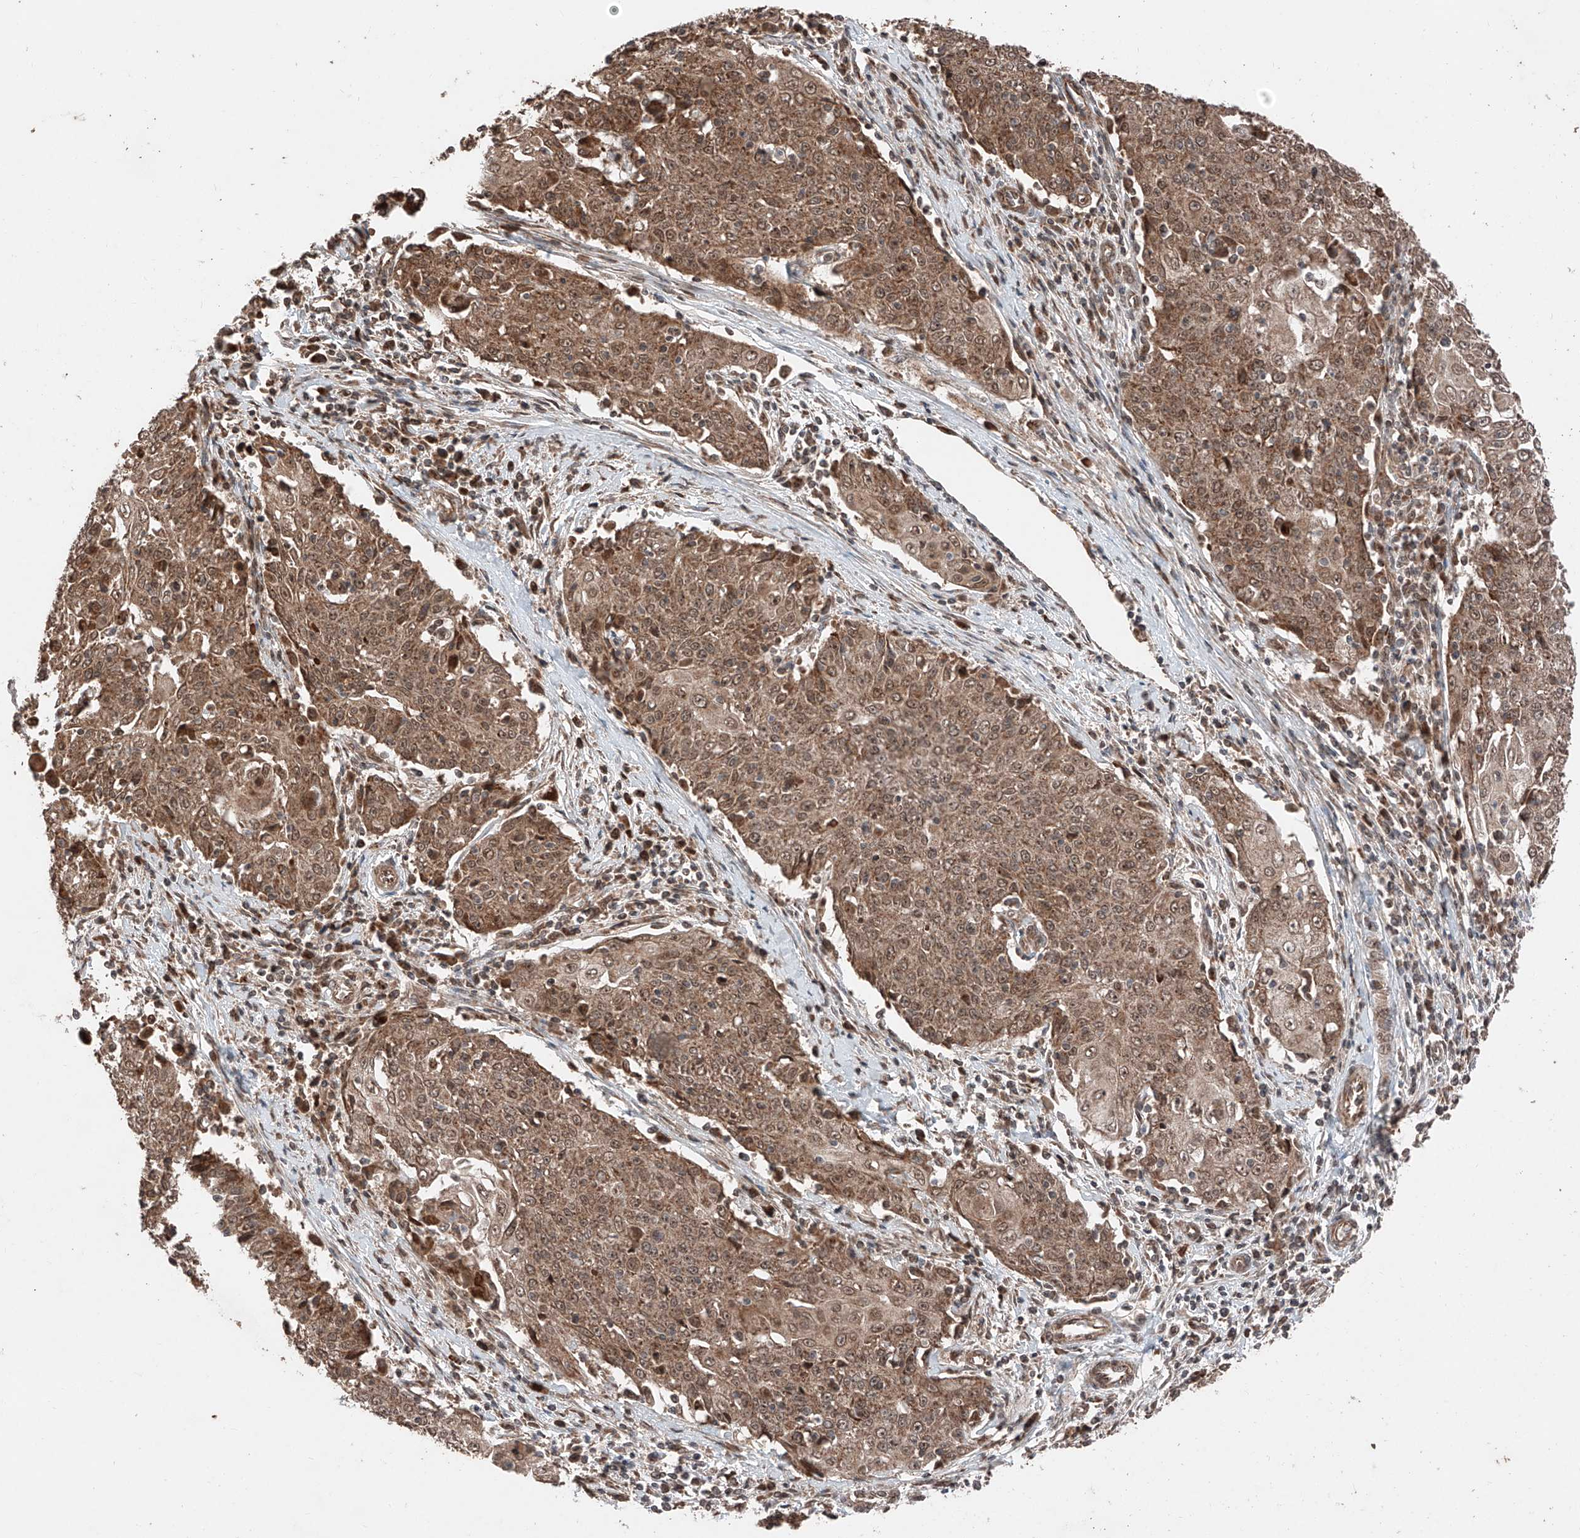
{"staining": {"intensity": "moderate", "quantity": ">75%", "location": "cytoplasmic/membranous"}, "tissue": "cervical cancer", "cell_type": "Tumor cells", "image_type": "cancer", "snomed": [{"axis": "morphology", "description": "Squamous cell carcinoma, NOS"}, {"axis": "topography", "description": "Cervix"}], "caption": "The micrograph displays a brown stain indicating the presence of a protein in the cytoplasmic/membranous of tumor cells in squamous cell carcinoma (cervical).", "gene": "ZSCAN29", "patient": {"sex": "female", "age": 48}}